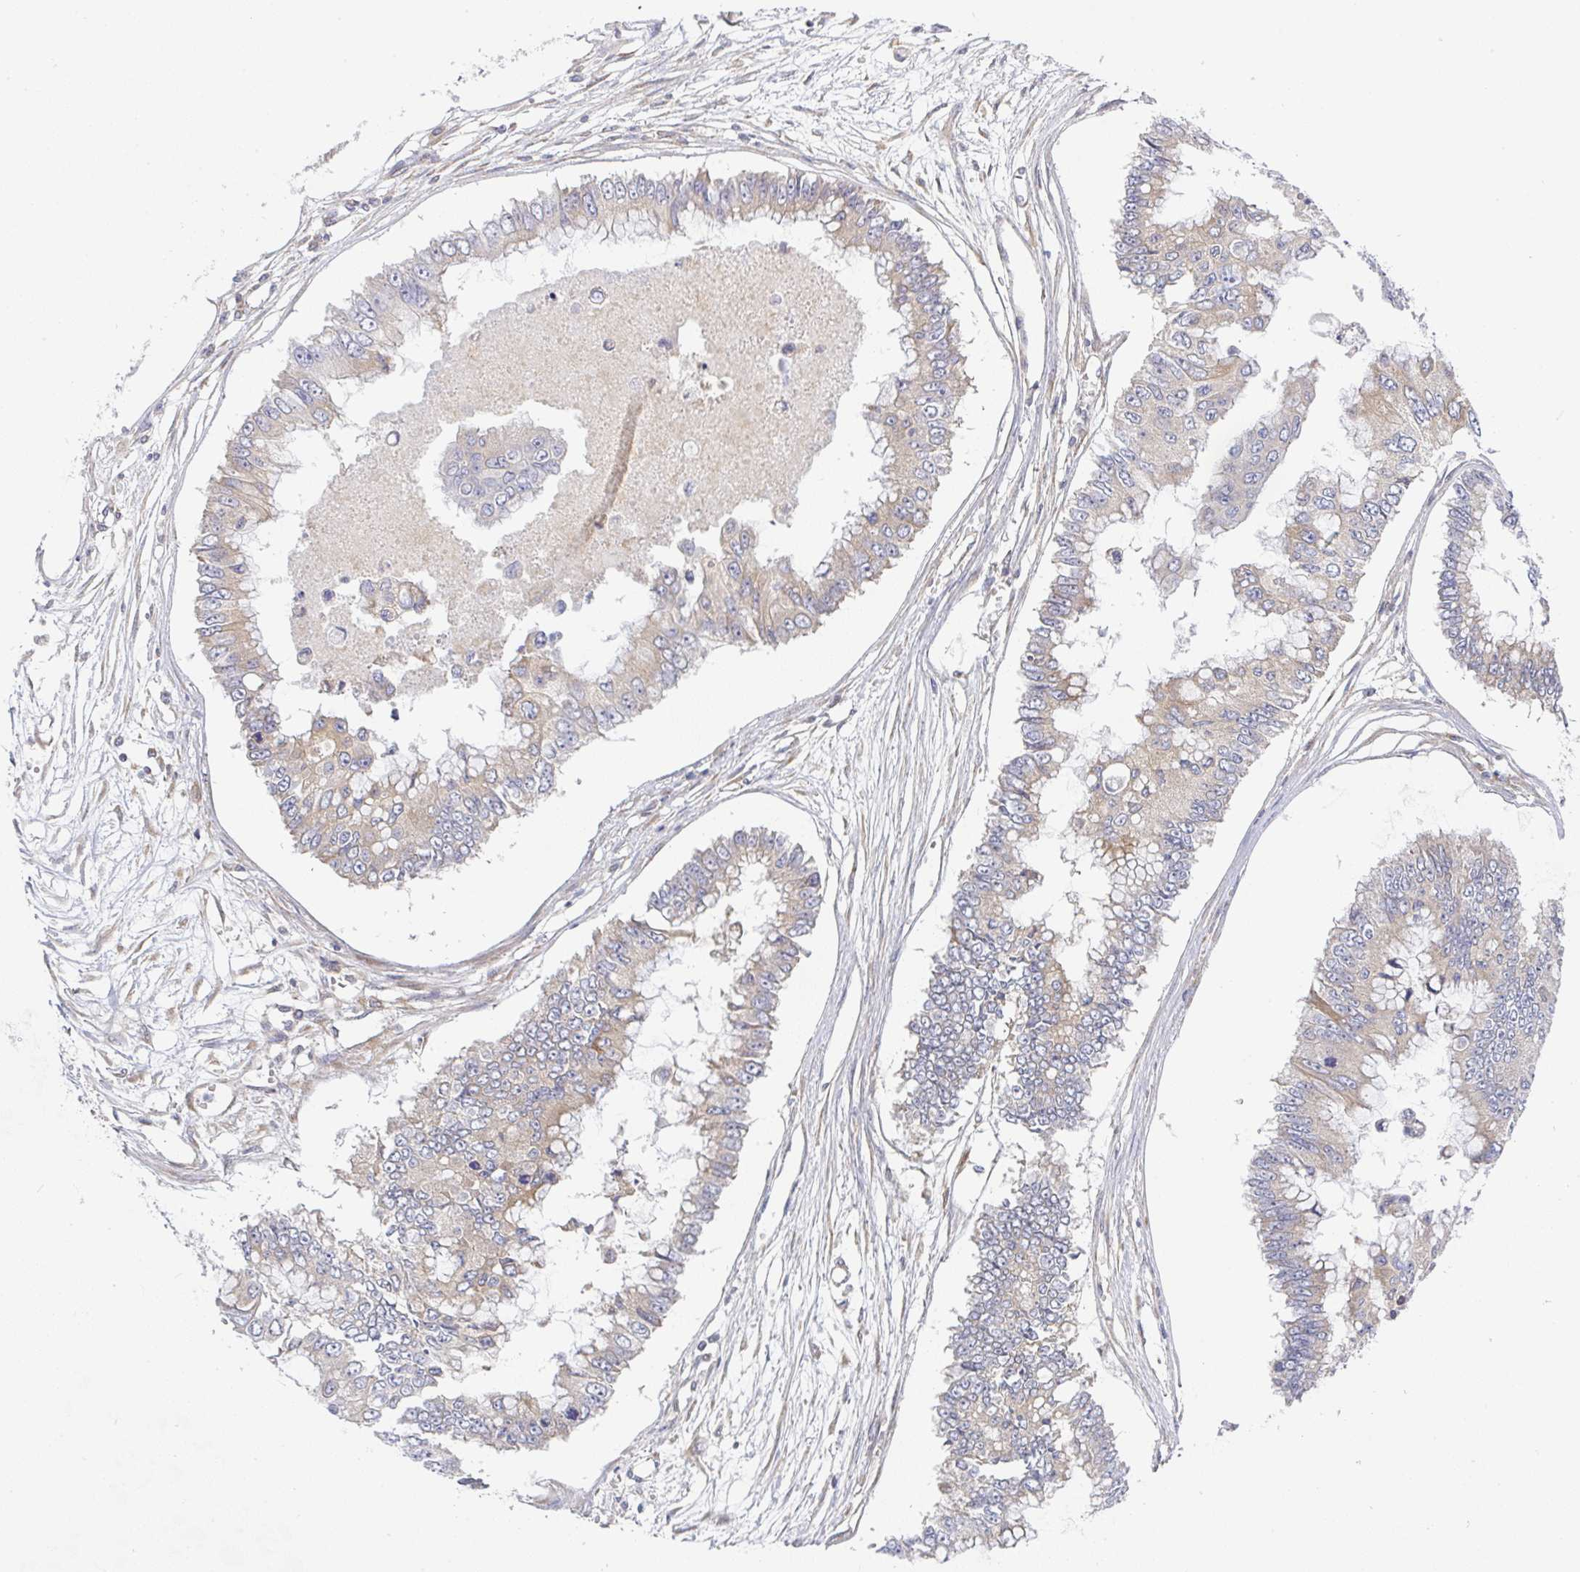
{"staining": {"intensity": "weak", "quantity": "<25%", "location": "cytoplasmic/membranous"}, "tissue": "ovarian cancer", "cell_type": "Tumor cells", "image_type": "cancer", "snomed": [{"axis": "morphology", "description": "Cystadenocarcinoma, mucinous, NOS"}, {"axis": "topography", "description": "Ovary"}], "caption": "Protein analysis of ovarian cancer (mucinous cystadenocarcinoma) demonstrates no significant expression in tumor cells.", "gene": "DERL2", "patient": {"sex": "female", "age": 72}}